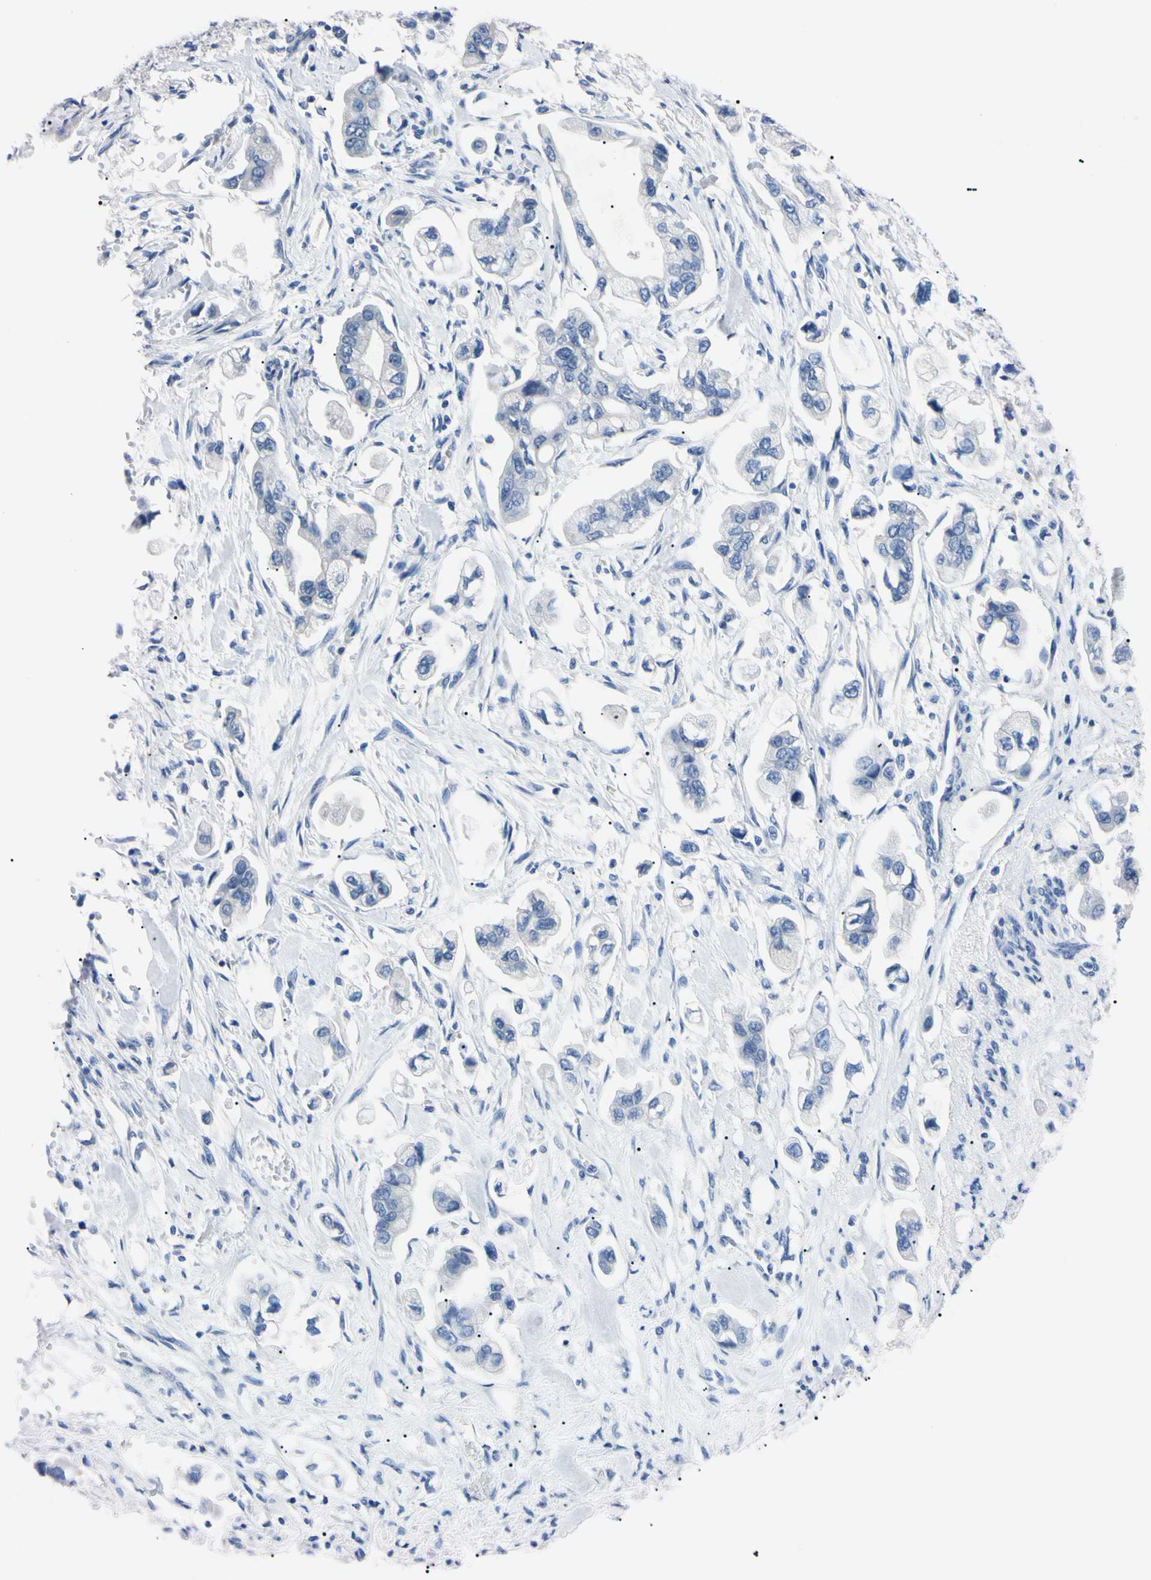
{"staining": {"intensity": "negative", "quantity": "none", "location": "none"}, "tissue": "stomach cancer", "cell_type": "Tumor cells", "image_type": "cancer", "snomed": [{"axis": "morphology", "description": "Adenocarcinoma, NOS"}, {"axis": "topography", "description": "Stomach"}], "caption": "The IHC image has no significant staining in tumor cells of adenocarcinoma (stomach) tissue. (DAB (3,3'-diaminobenzidine) immunohistochemistry (IHC) with hematoxylin counter stain).", "gene": "PNKD", "patient": {"sex": "male", "age": 62}}